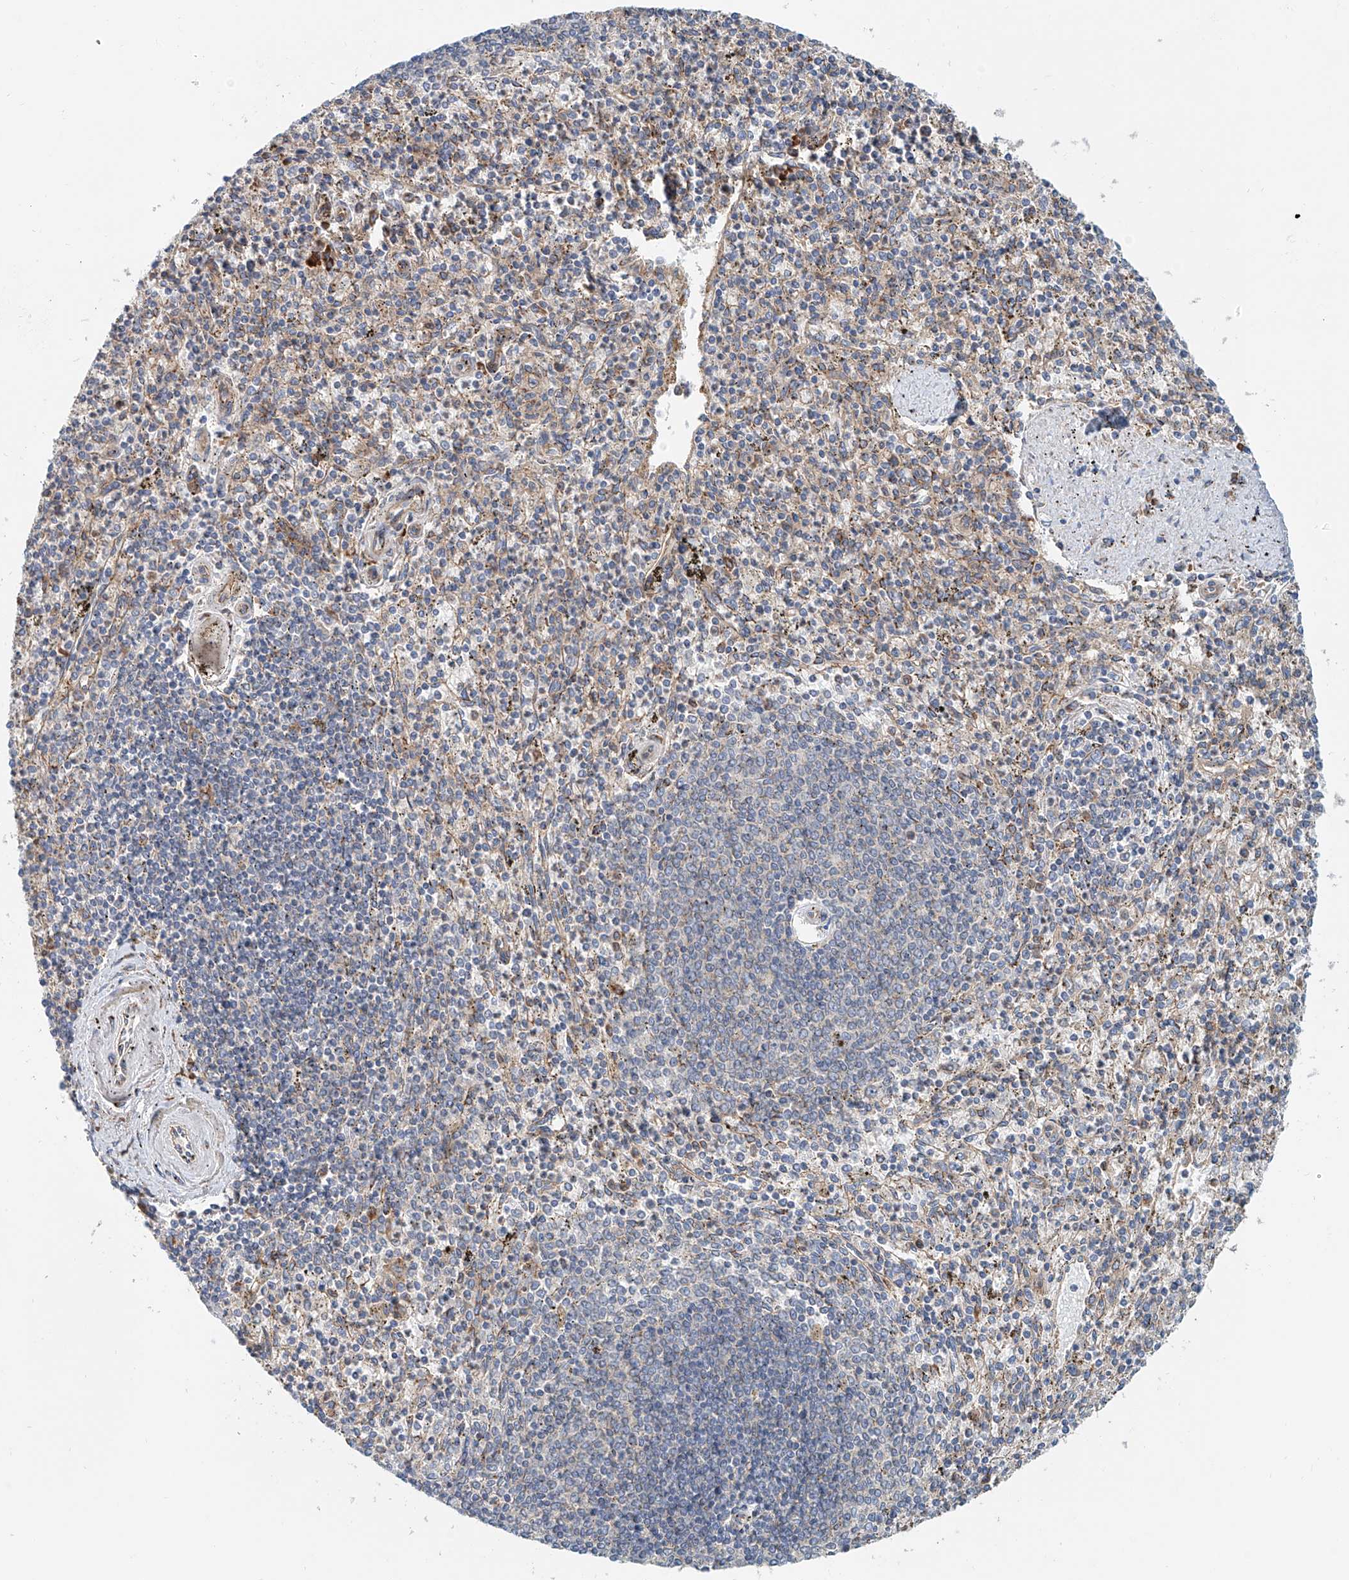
{"staining": {"intensity": "strong", "quantity": "<25%", "location": "cytoplasmic/membranous"}, "tissue": "spleen", "cell_type": "Cells in red pulp", "image_type": "normal", "snomed": [{"axis": "morphology", "description": "Normal tissue, NOS"}, {"axis": "topography", "description": "Spleen"}], "caption": "The immunohistochemical stain highlights strong cytoplasmic/membranous positivity in cells in red pulp of benign spleen. (Brightfield microscopy of DAB IHC at high magnification).", "gene": "SNAP29", "patient": {"sex": "male", "age": 72}}